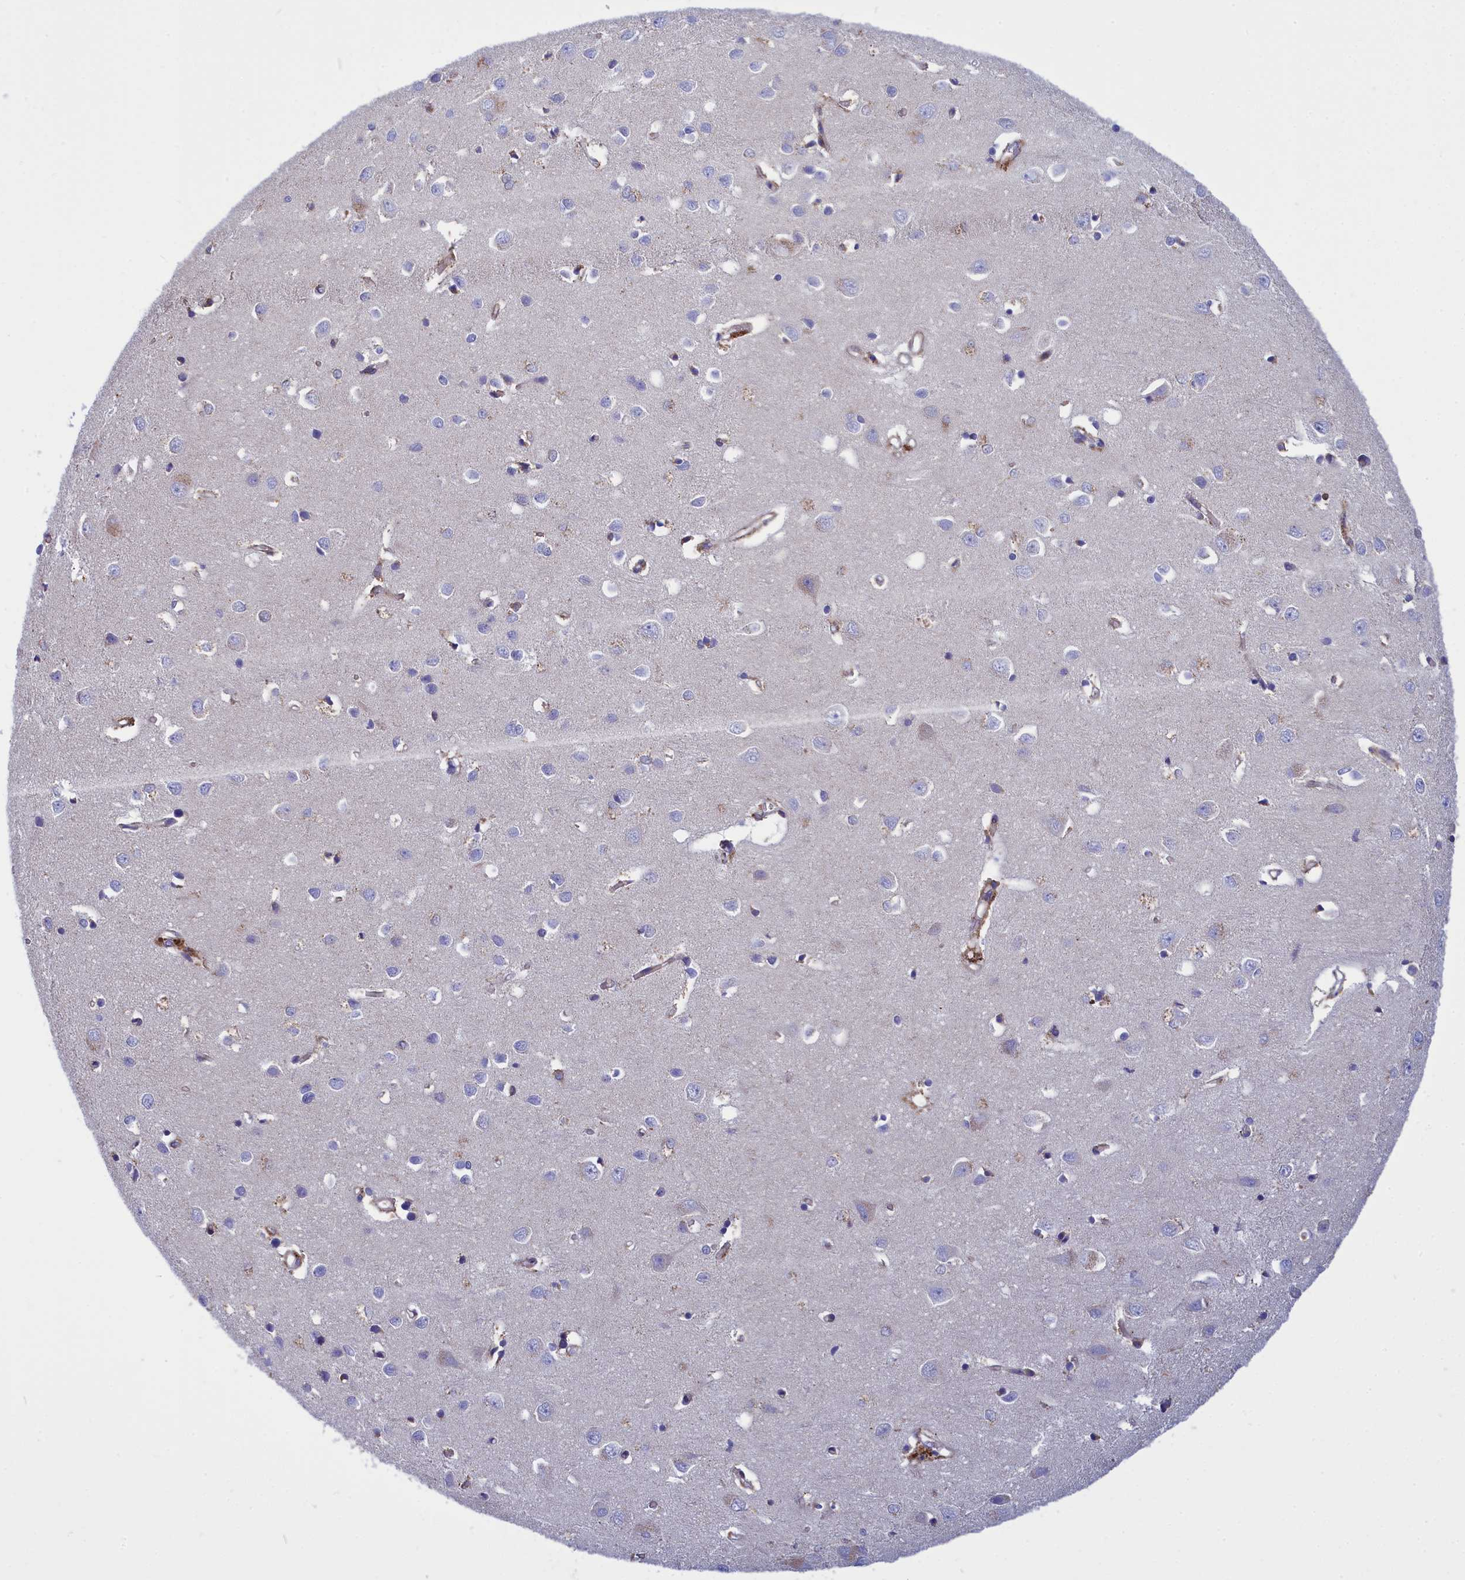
{"staining": {"intensity": "moderate", "quantity": "<25%", "location": "cytoplasmic/membranous"}, "tissue": "cerebral cortex", "cell_type": "Endothelial cells", "image_type": "normal", "snomed": [{"axis": "morphology", "description": "Normal tissue, NOS"}, {"axis": "topography", "description": "Cerebral cortex"}], "caption": "The image demonstrates staining of unremarkable cerebral cortex, revealing moderate cytoplasmic/membranous protein staining (brown color) within endothelial cells. The protein of interest is shown in brown color, while the nuclei are stained blue.", "gene": "CCRL2", "patient": {"sex": "female", "age": 64}}